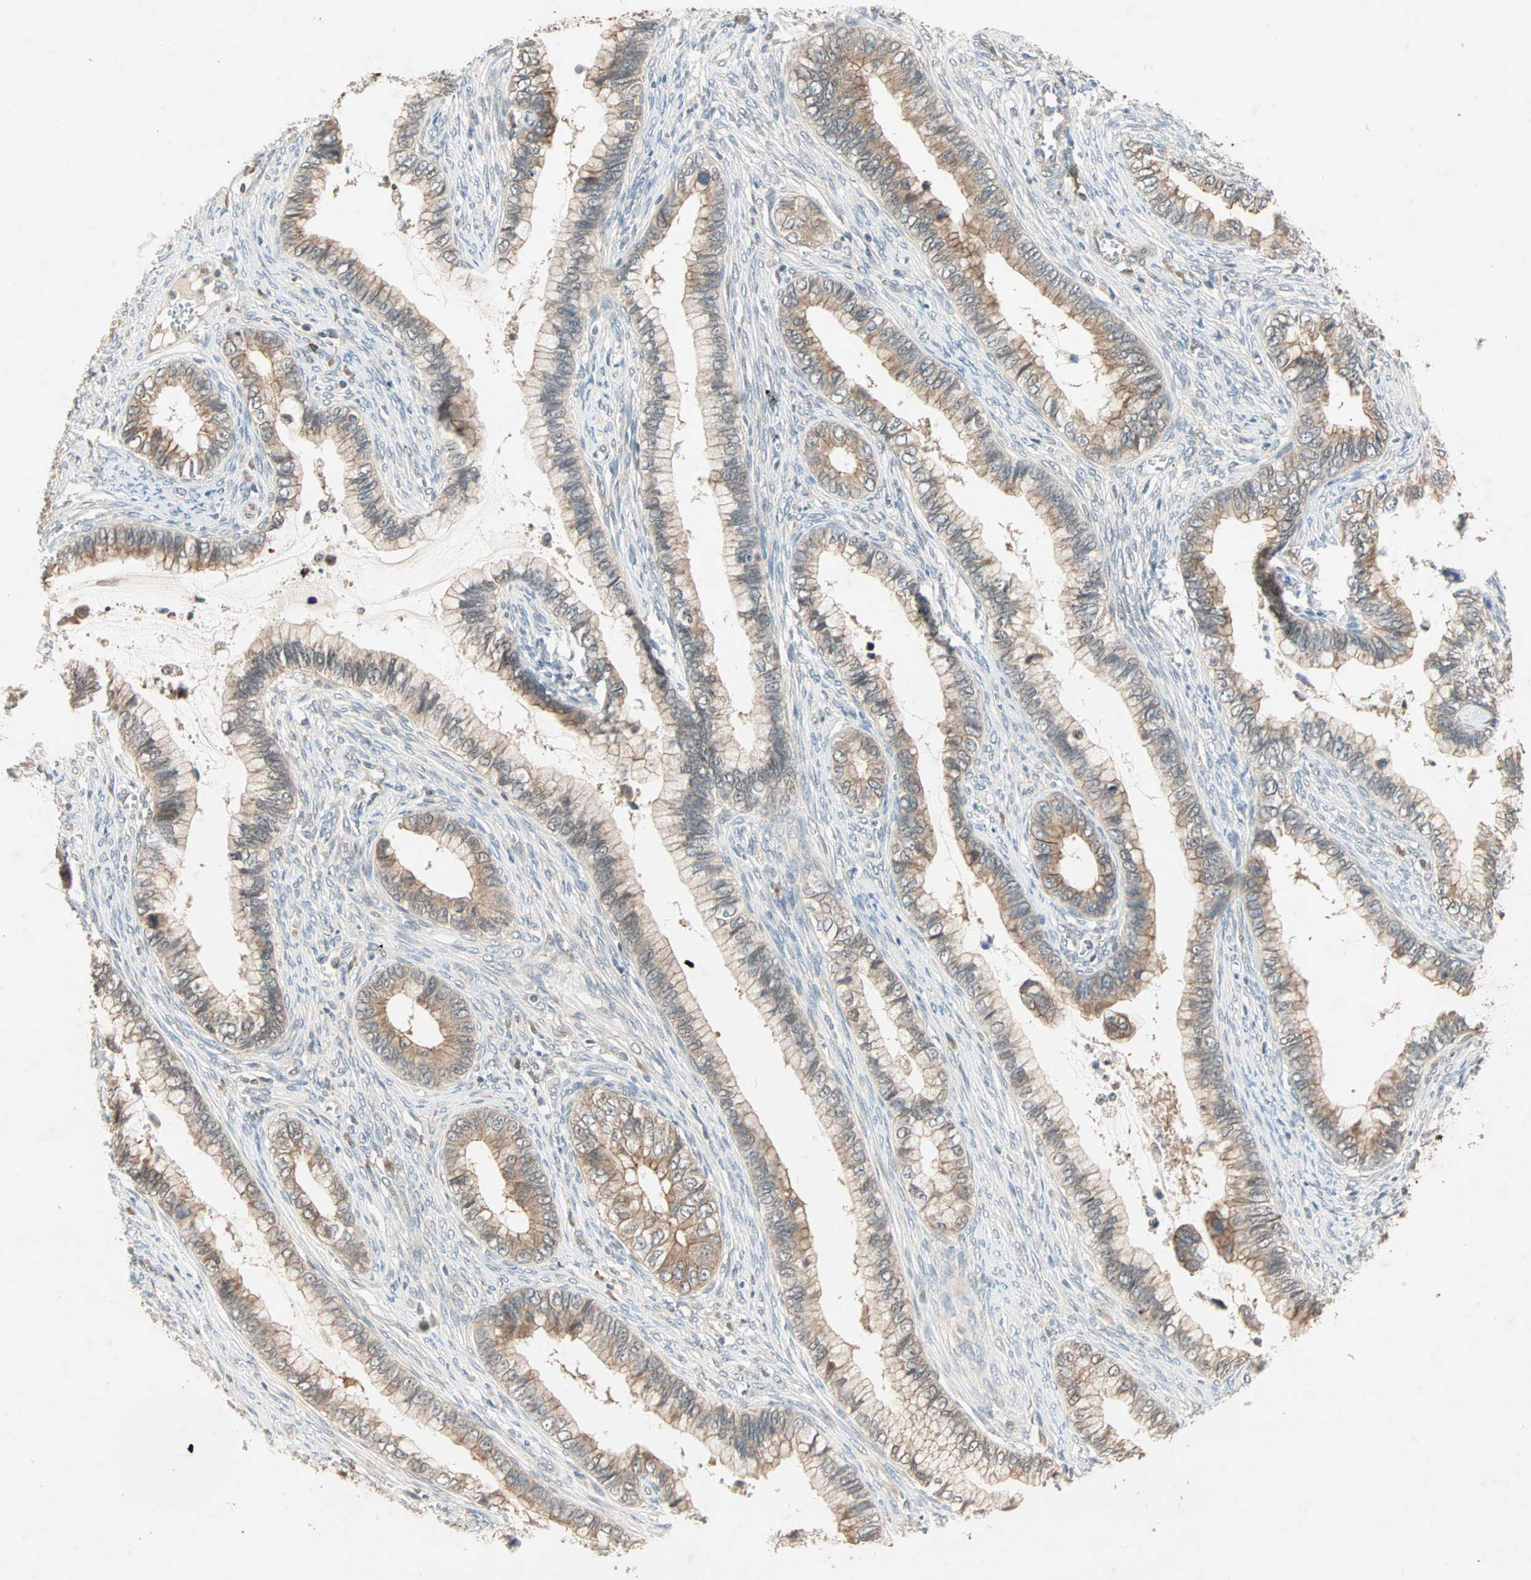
{"staining": {"intensity": "moderate", "quantity": ">75%", "location": "cytoplasmic/membranous"}, "tissue": "cervical cancer", "cell_type": "Tumor cells", "image_type": "cancer", "snomed": [{"axis": "morphology", "description": "Adenocarcinoma, NOS"}, {"axis": "topography", "description": "Cervix"}], "caption": "This is a histology image of immunohistochemistry (IHC) staining of adenocarcinoma (cervical), which shows moderate staining in the cytoplasmic/membranous of tumor cells.", "gene": "TTF2", "patient": {"sex": "female", "age": 44}}